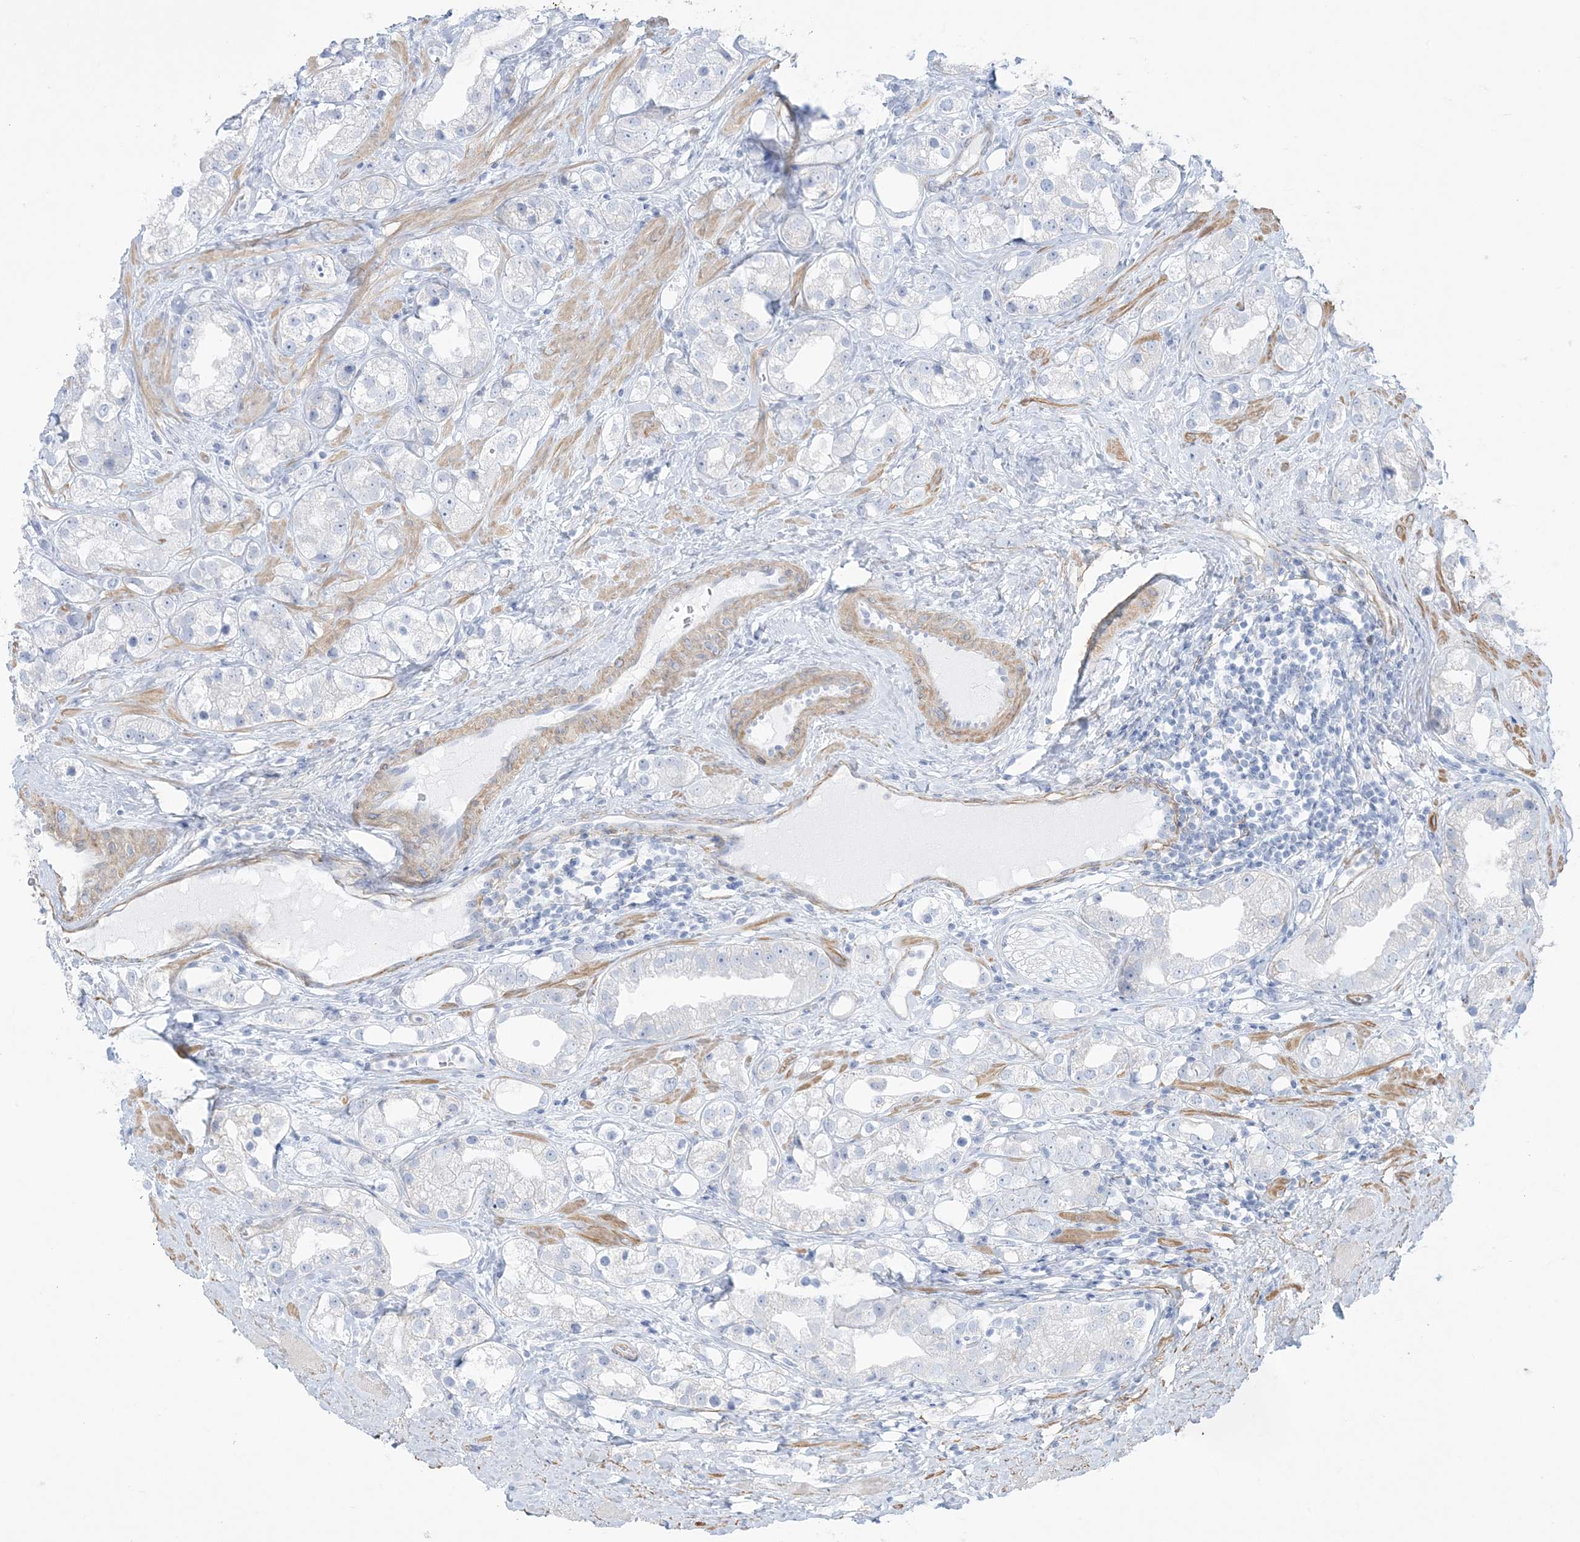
{"staining": {"intensity": "negative", "quantity": "none", "location": "none"}, "tissue": "prostate cancer", "cell_type": "Tumor cells", "image_type": "cancer", "snomed": [{"axis": "morphology", "description": "Adenocarcinoma, NOS"}, {"axis": "topography", "description": "Prostate"}], "caption": "This histopathology image is of adenocarcinoma (prostate) stained with IHC to label a protein in brown with the nuclei are counter-stained blue. There is no positivity in tumor cells. (DAB (3,3'-diaminobenzidine) immunohistochemistry (IHC) with hematoxylin counter stain).", "gene": "AGXT", "patient": {"sex": "male", "age": 79}}